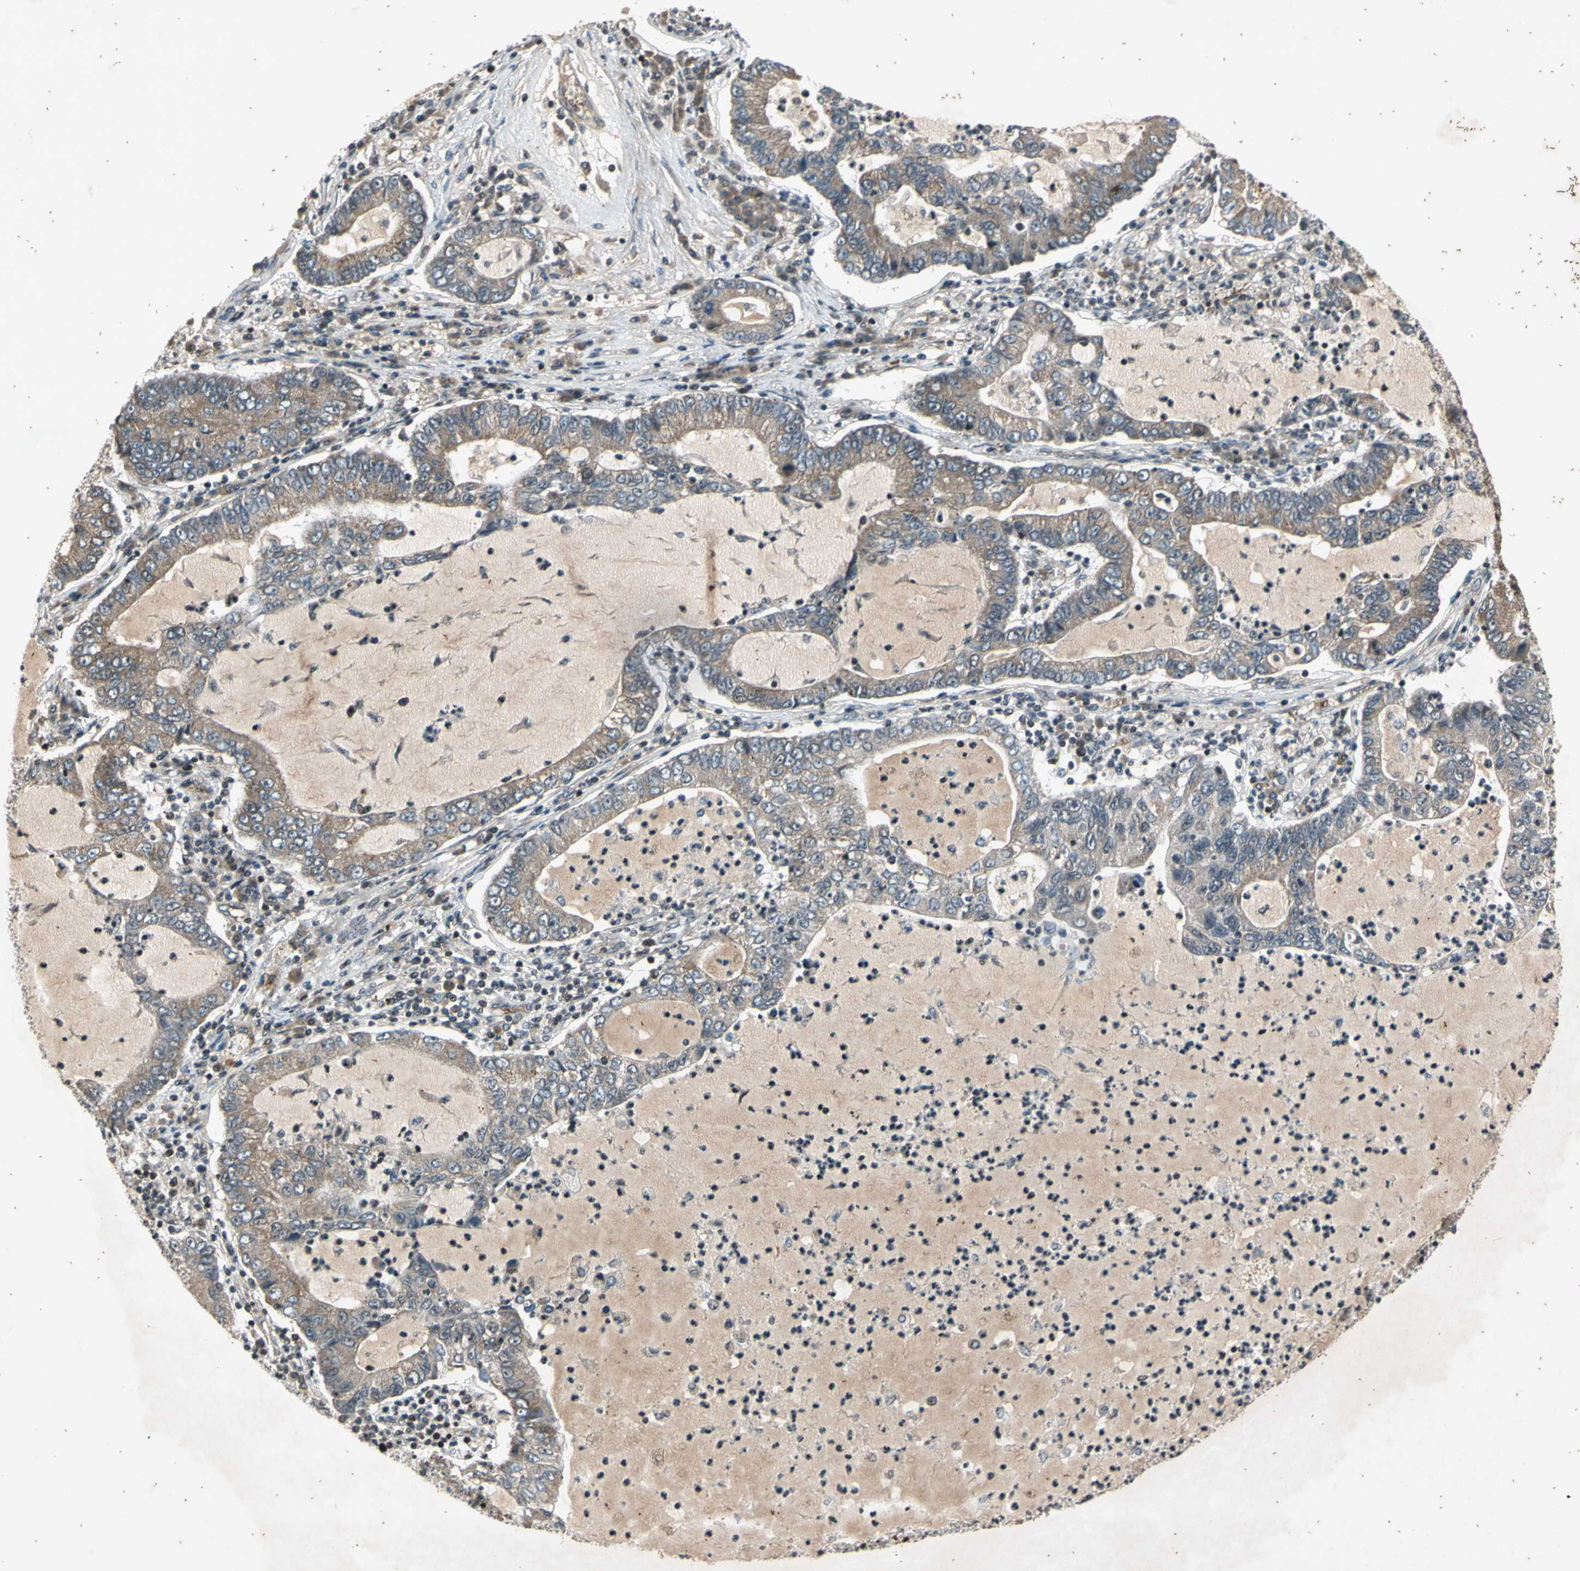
{"staining": {"intensity": "moderate", "quantity": "25%-75%", "location": "cytoplasmic/membranous"}, "tissue": "lung cancer", "cell_type": "Tumor cells", "image_type": "cancer", "snomed": [{"axis": "morphology", "description": "Adenocarcinoma, NOS"}, {"axis": "topography", "description": "Lung"}], "caption": "Protein analysis of lung cancer (adenocarcinoma) tissue demonstrates moderate cytoplasmic/membranous positivity in approximately 25%-75% of tumor cells.", "gene": "EFNB2", "patient": {"sex": "female", "age": 51}}